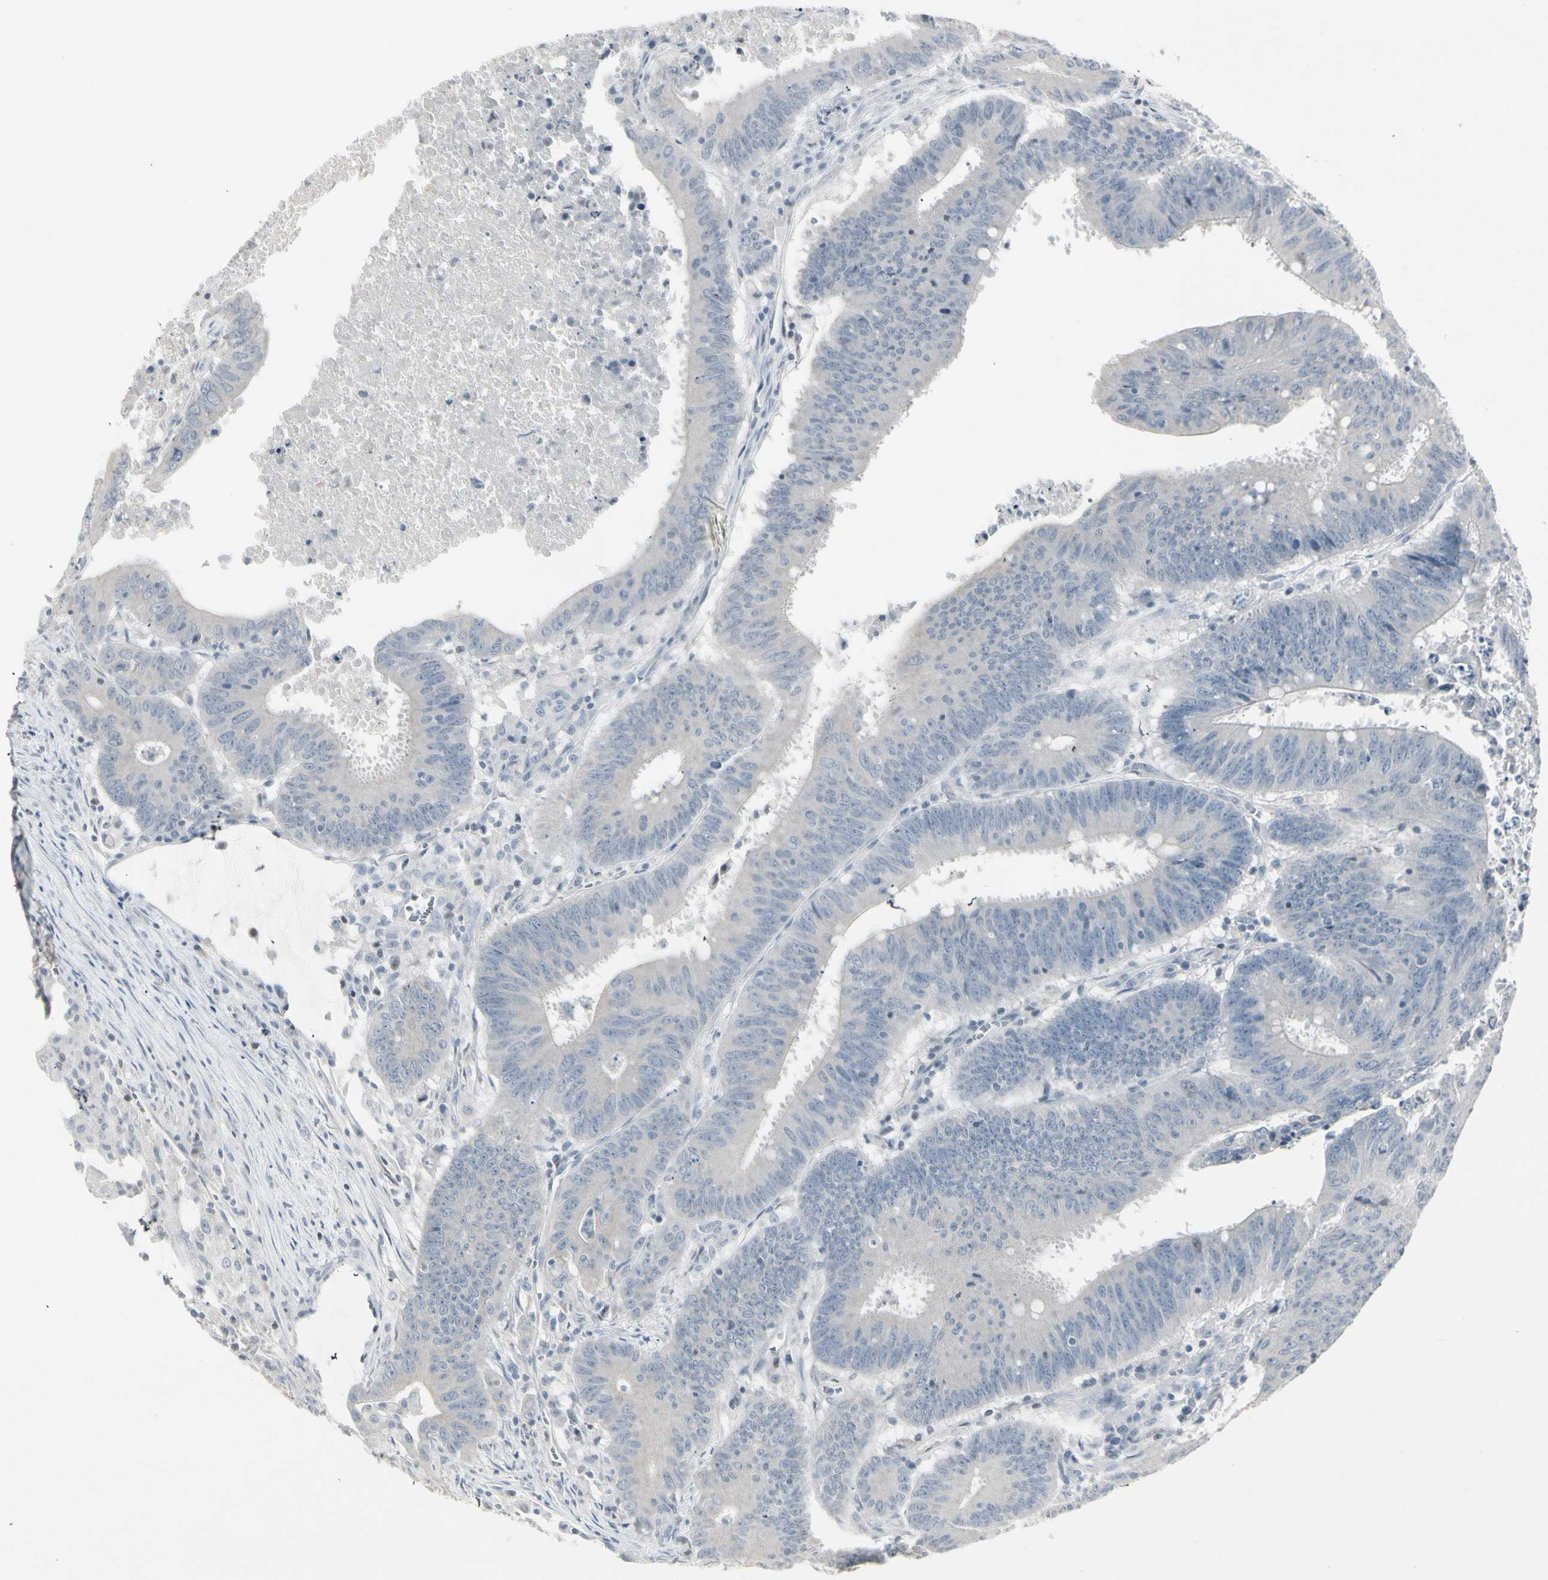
{"staining": {"intensity": "negative", "quantity": "none", "location": "none"}, "tissue": "colorectal cancer", "cell_type": "Tumor cells", "image_type": "cancer", "snomed": [{"axis": "morphology", "description": "Adenocarcinoma, NOS"}, {"axis": "topography", "description": "Colon"}], "caption": "Immunohistochemical staining of human colorectal cancer (adenocarcinoma) displays no significant positivity in tumor cells.", "gene": "DMPK", "patient": {"sex": "male", "age": 45}}